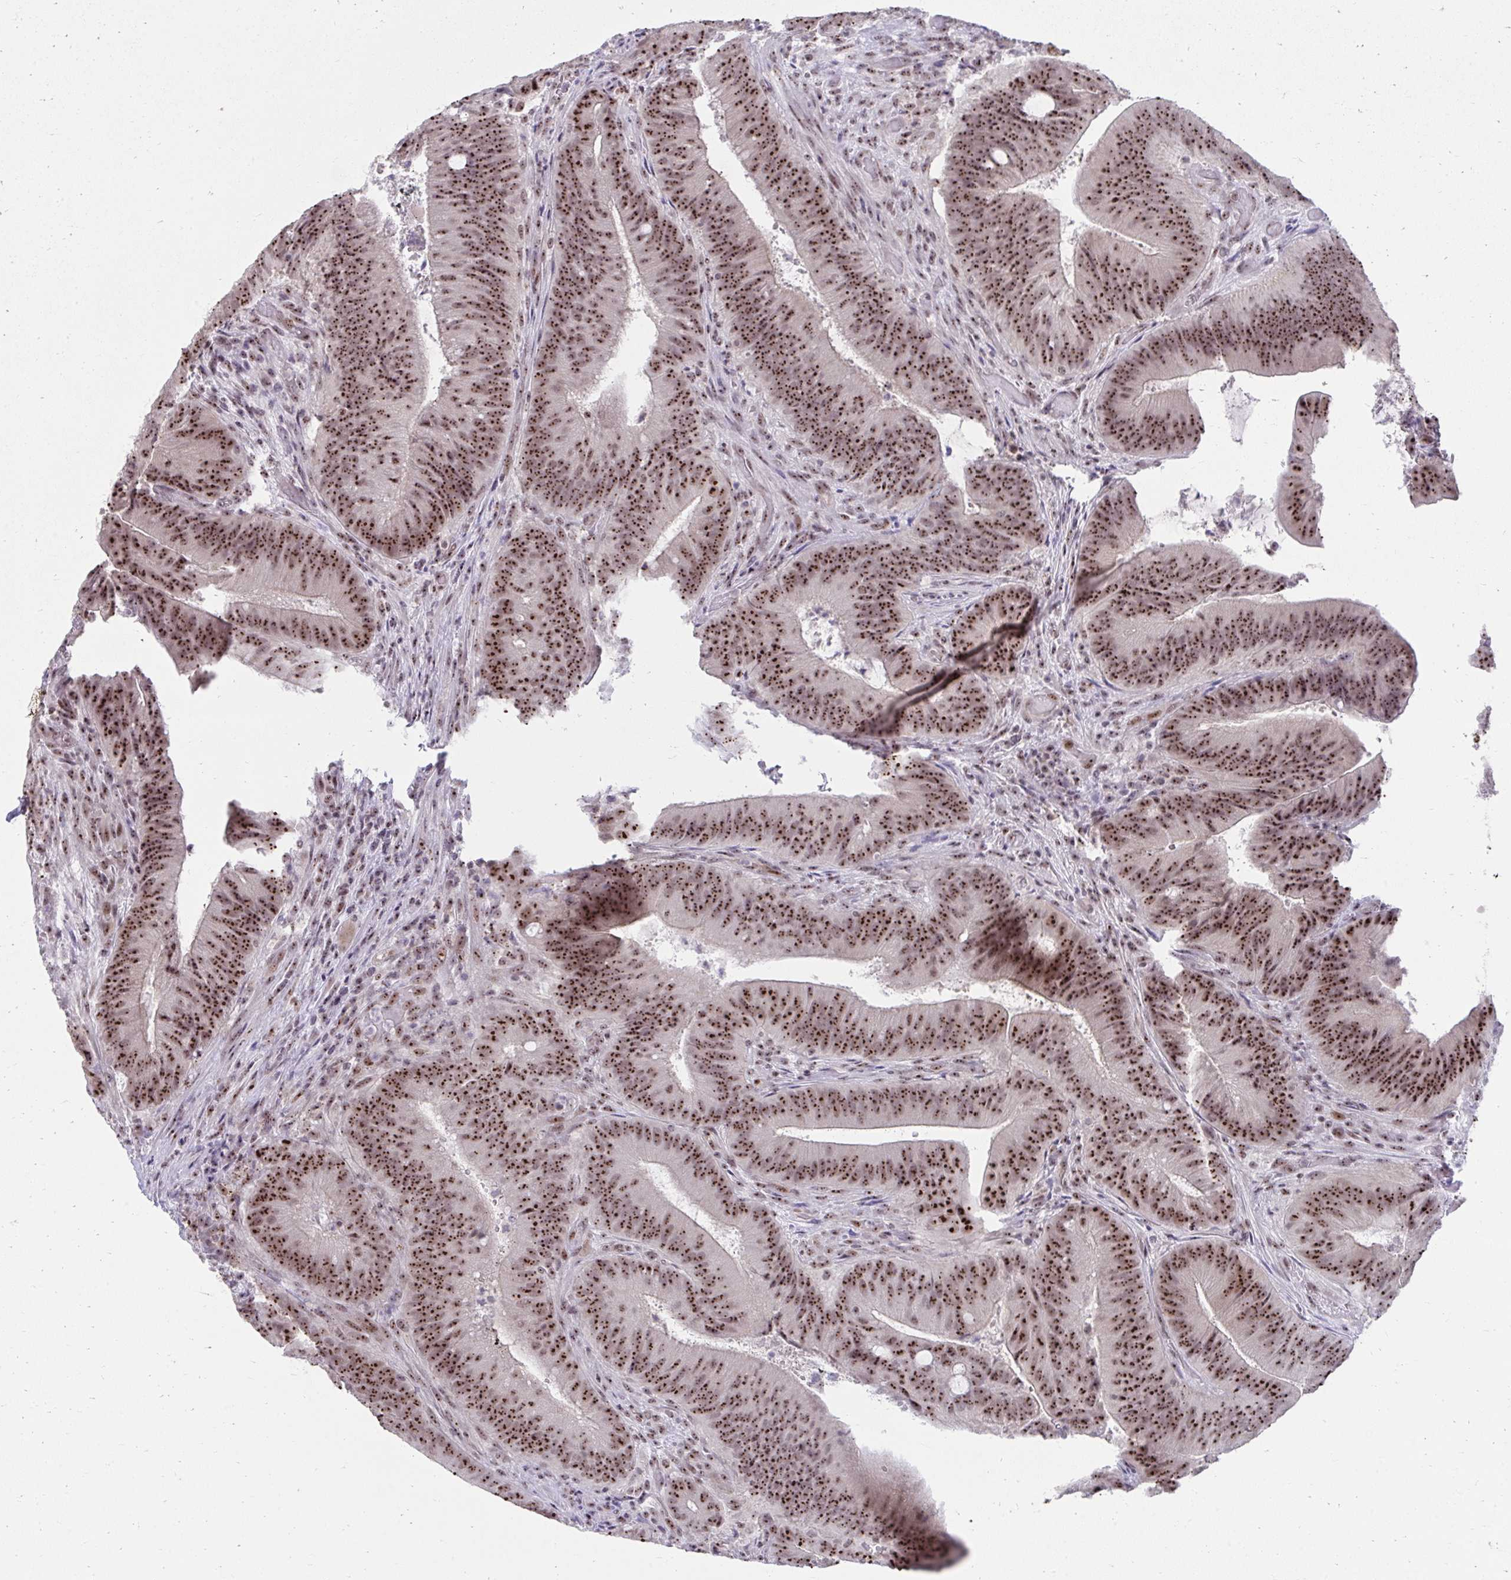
{"staining": {"intensity": "strong", "quantity": ">75%", "location": "nuclear"}, "tissue": "colorectal cancer", "cell_type": "Tumor cells", "image_type": "cancer", "snomed": [{"axis": "morphology", "description": "Adenocarcinoma, NOS"}, {"axis": "topography", "description": "Colon"}], "caption": "Adenocarcinoma (colorectal) tissue shows strong nuclear staining in about >75% of tumor cells, visualized by immunohistochemistry.", "gene": "HIRA", "patient": {"sex": "female", "age": 43}}